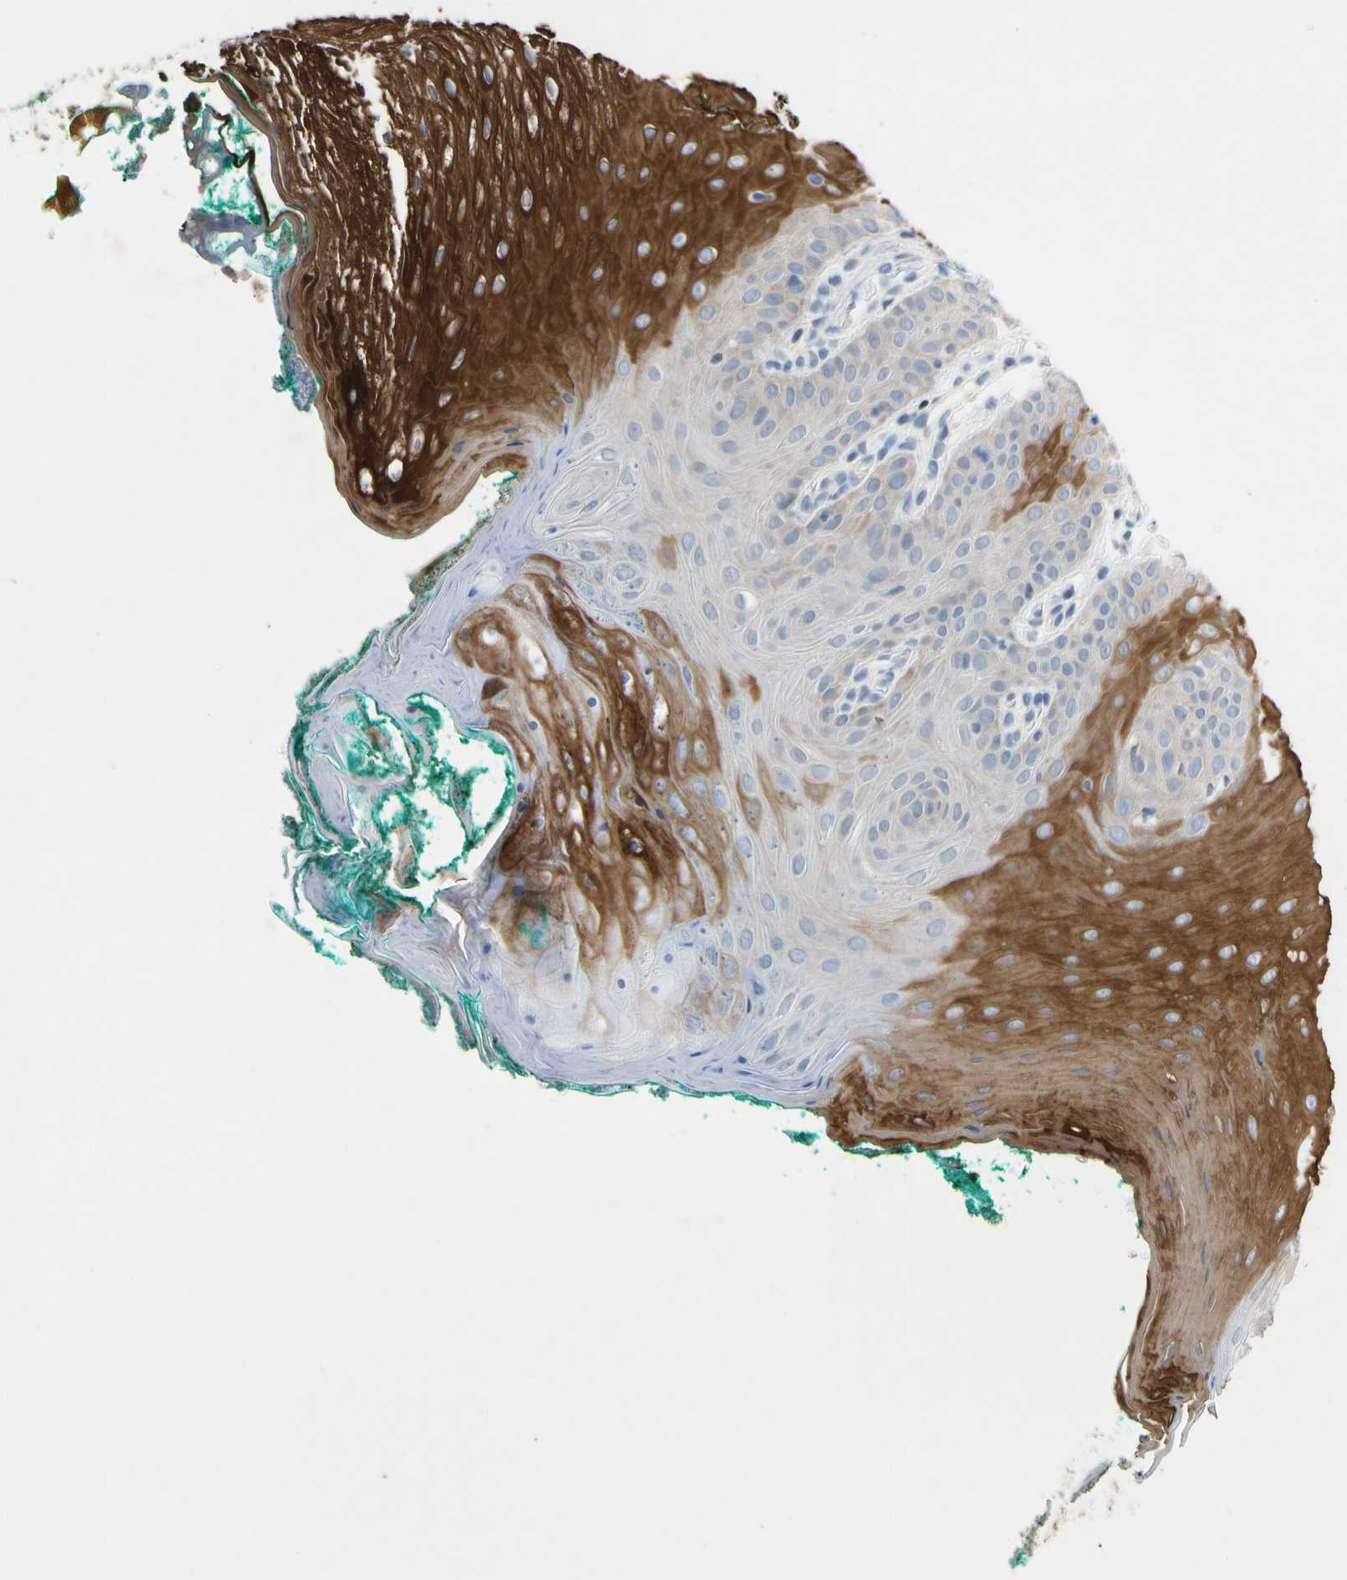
{"staining": {"intensity": "moderate", "quantity": ">75%", "location": "cytoplasmic/membranous"}, "tissue": "oral mucosa", "cell_type": "Squamous epithelial cells", "image_type": "normal", "snomed": [{"axis": "morphology", "description": "Normal tissue, NOS"}, {"axis": "topography", "description": "Skeletal muscle"}, {"axis": "topography", "description": "Oral tissue"}], "caption": "Approximately >75% of squamous epithelial cells in benign human oral mucosa reveal moderate cytoplasmic/membranous protein positivity as visualized by brown immunohistochemical staining.", "gene": "PNKD", "patient": {"sex": "male", "age": 58}}